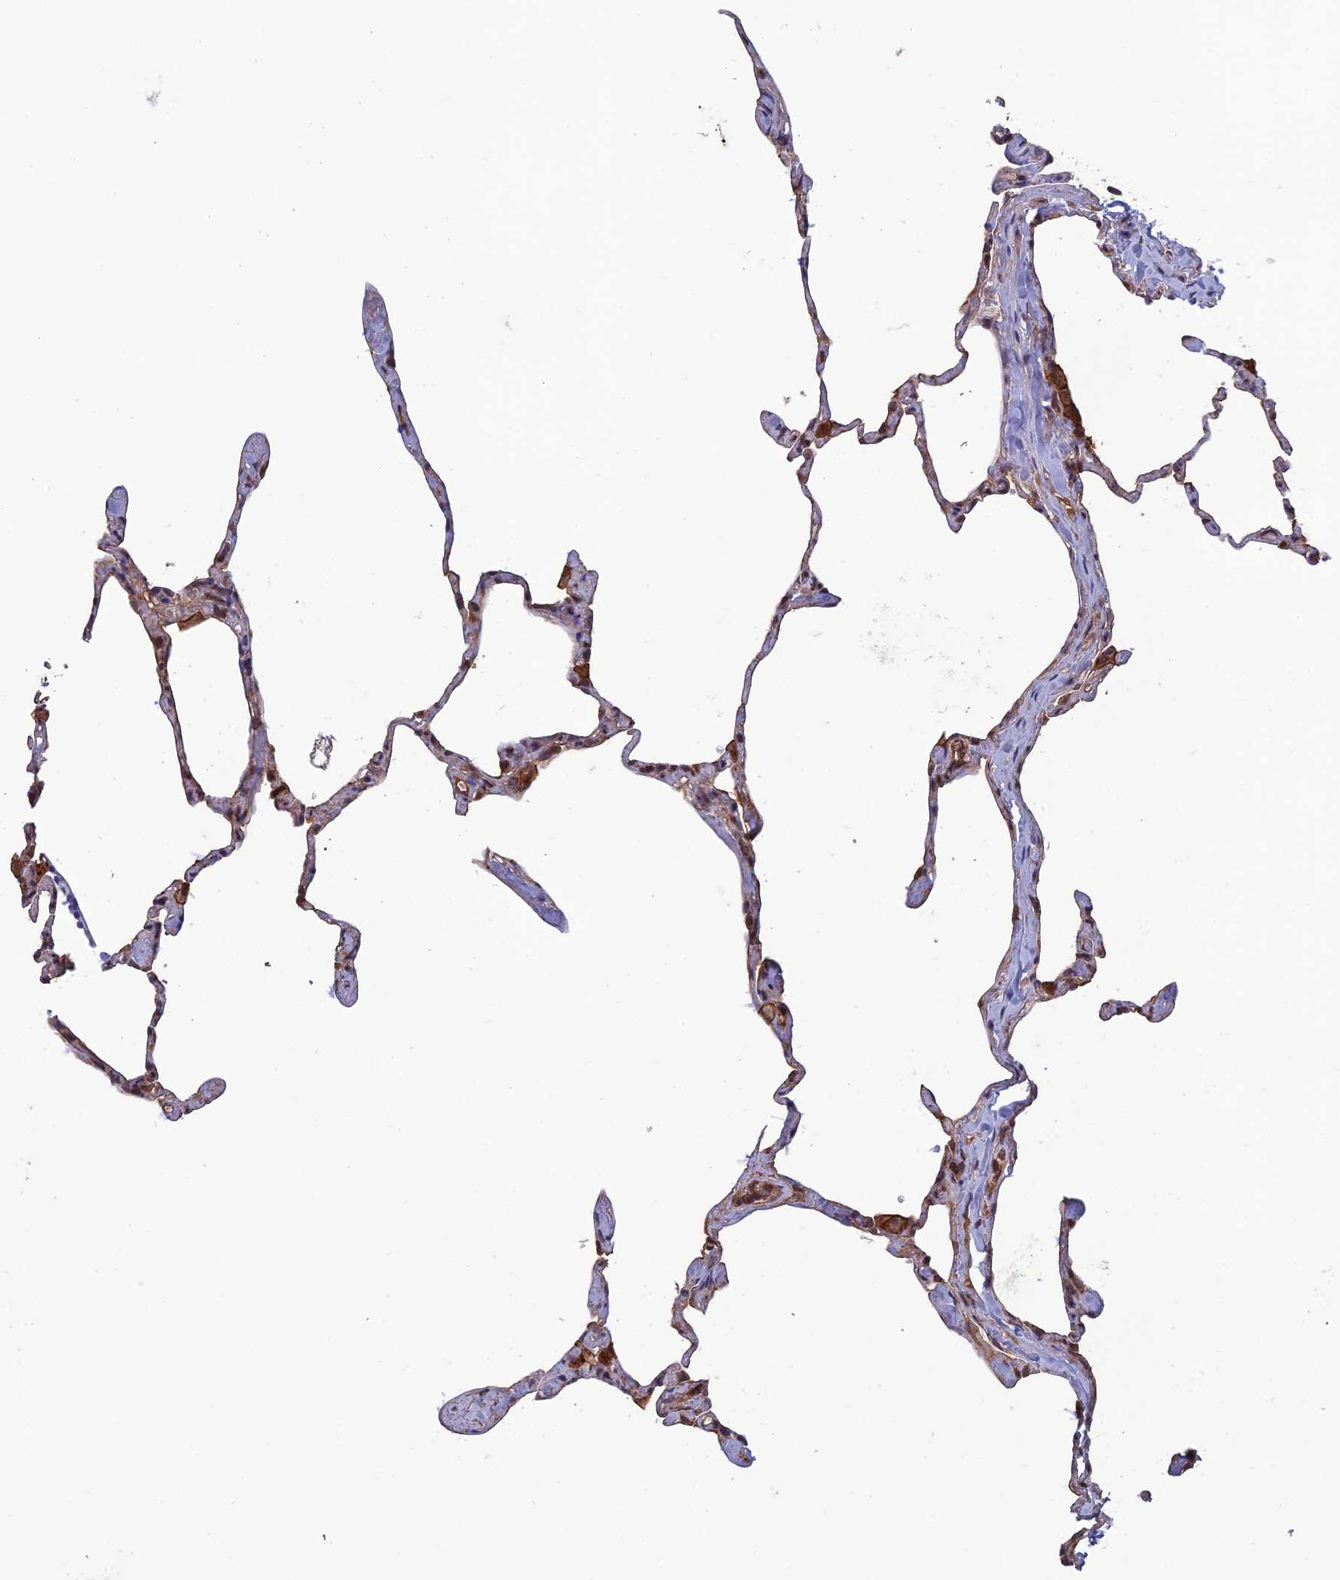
{"staining": {"intensity": "negative", "quantity": "none", "location": "none"}, "tissue": "lung", "cell_type": "Alveolar cells", "image_type": "normal", "snomed": [{"axis": "morphology", "description": "Normal tissue, NOS"}, {"axis": "topography", "description": "Lung"}], "caption": "IHC photomicrograph of normal human lung stained for a protein (brown), which shows no staining in alveolar cells.", "gene": "CCDC183", "patient": {"sex": "male", "age": 65}}